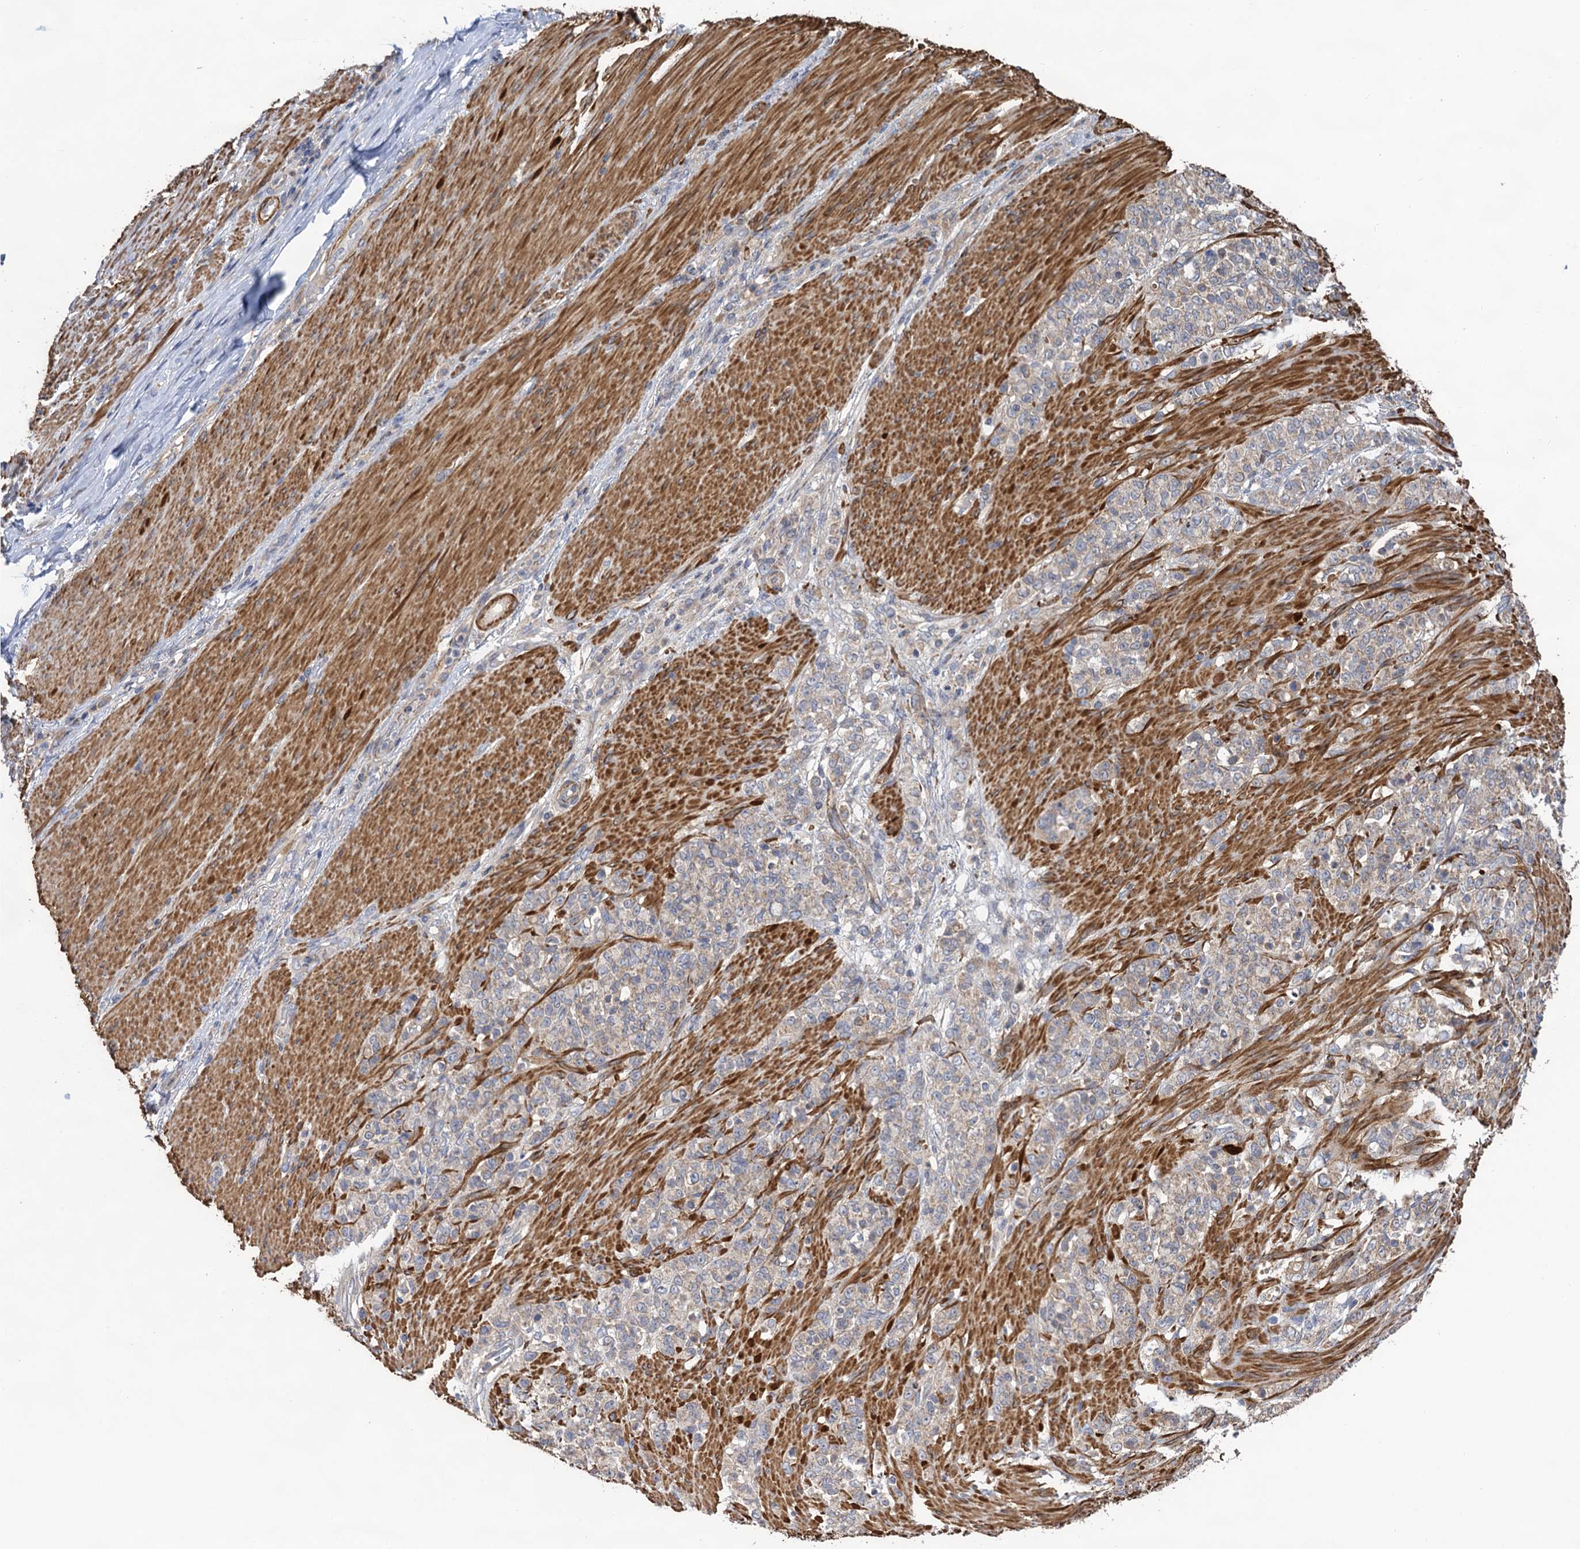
{"staining": {"intensity": "weak", "quantity": "<25%", "location": "cytoplasmic/membranous"}, "tissue": "stomach cancer", "cell_type": "Tumor cells", "image_type": "cancer", "snomed": [{"axis": "morphology", "description": "Adenocarcinoma, NOS"}, {"axis": "topography", "description": "Stomach"}], "caption": "Tumor cells show no significant positivity in stomach cancer (adenocarcinoma).", "gene": "WDR88", "patient": {"sex": "female", "age": 79}}